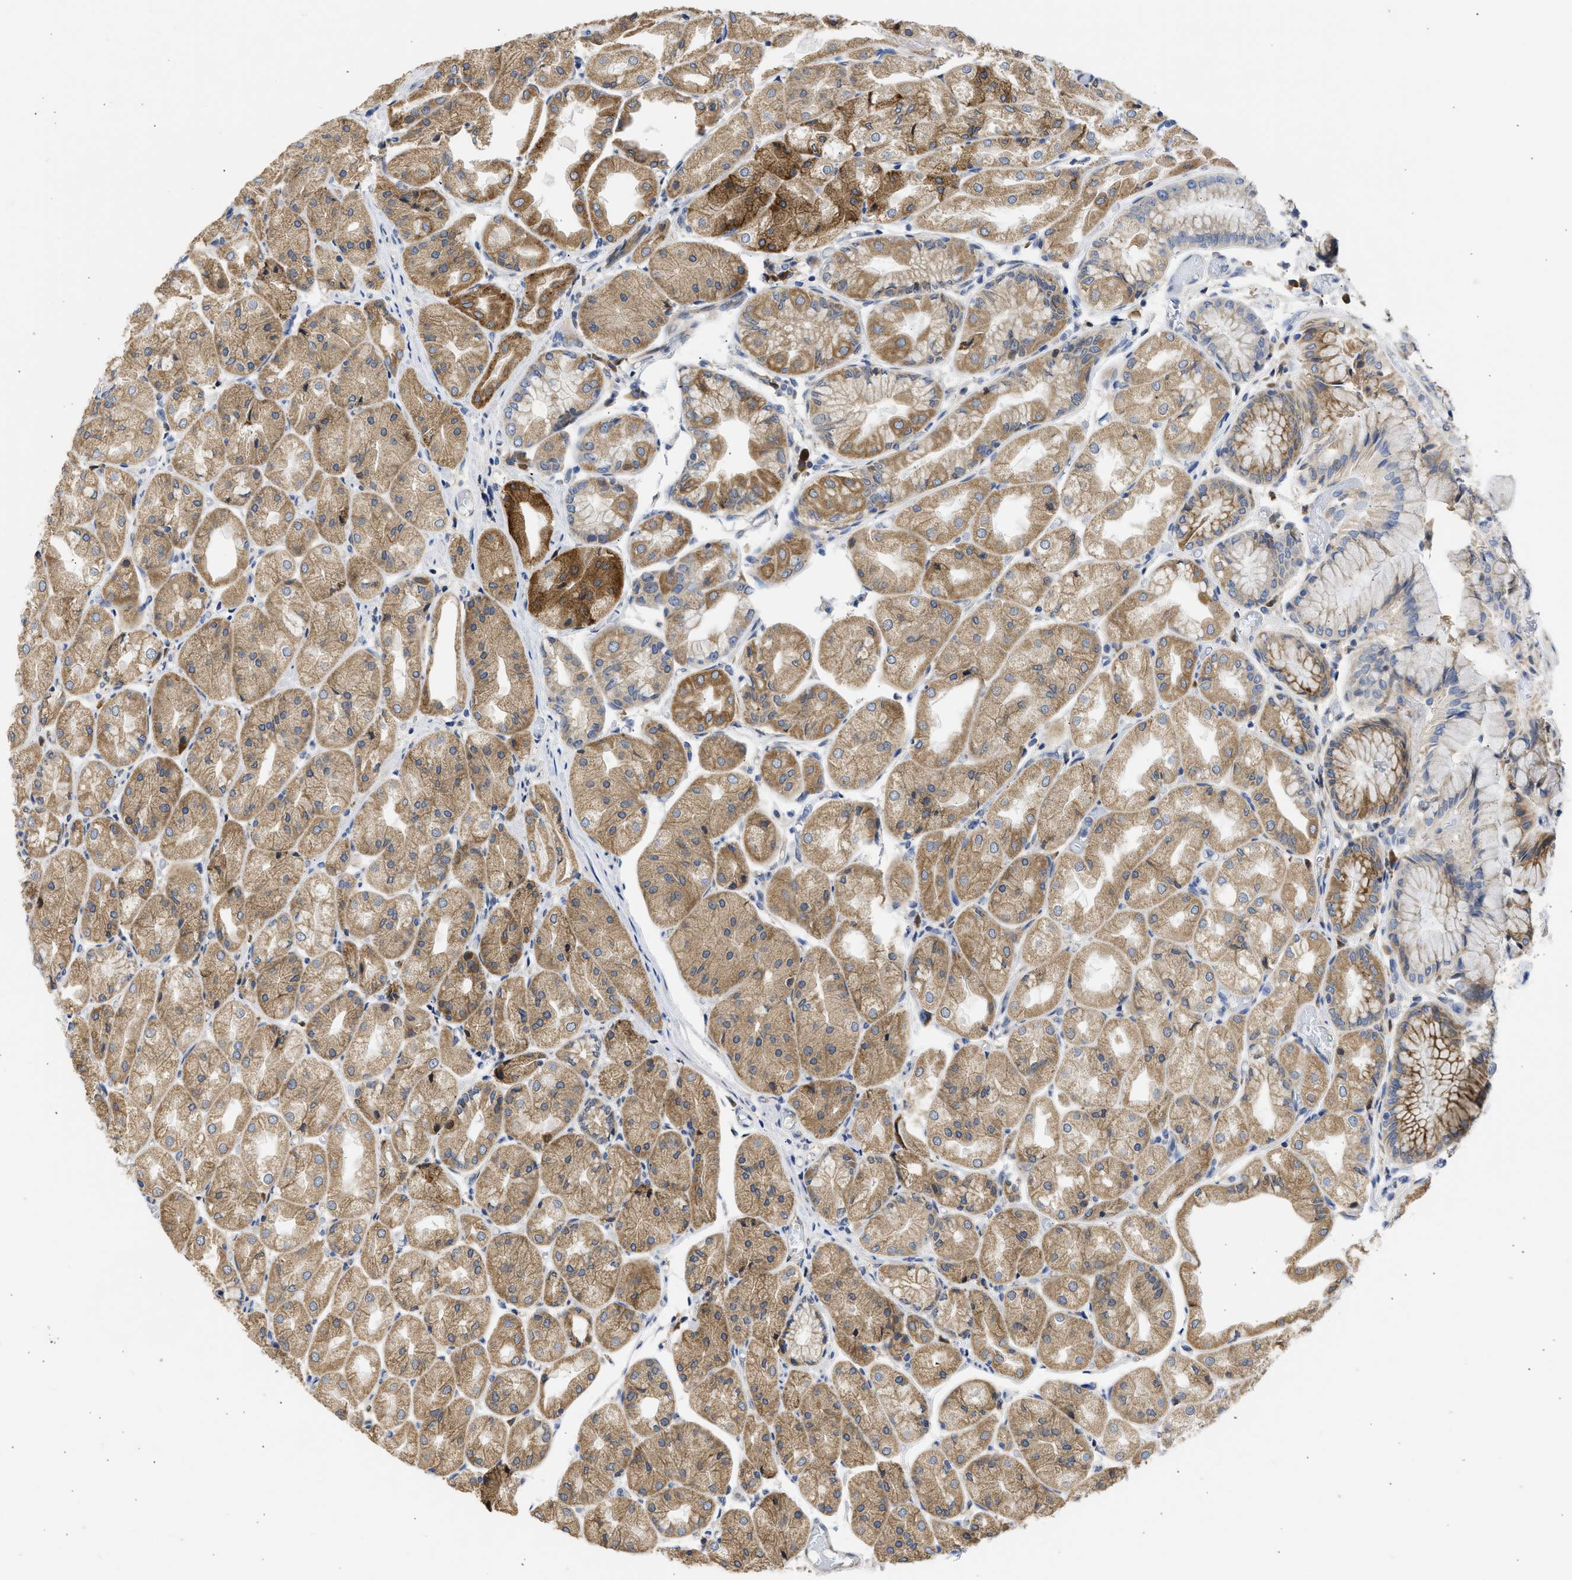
{"staining": {"intensity": "moderate", "quantity": ">75%", "location": "cytoplasmic/membranous"}, "tissue": "stomach", "cell_type": "Glandular cells", "image_type": "normal", "snomed": [{"axis": "morphology", "description": "Normal tissue, NOS"}, {"axis": "topography", "description": "Stomach, upper"}], "caption": "Immunohistochemical staining of unremarkable stomach shows moderate cytoplasmic/membranous protein positivity in approximately >75% of glandular cells. Nuclei are stained in blue.", "gene": "TMED1", "patient": {"sex": "male", "age": 72}}